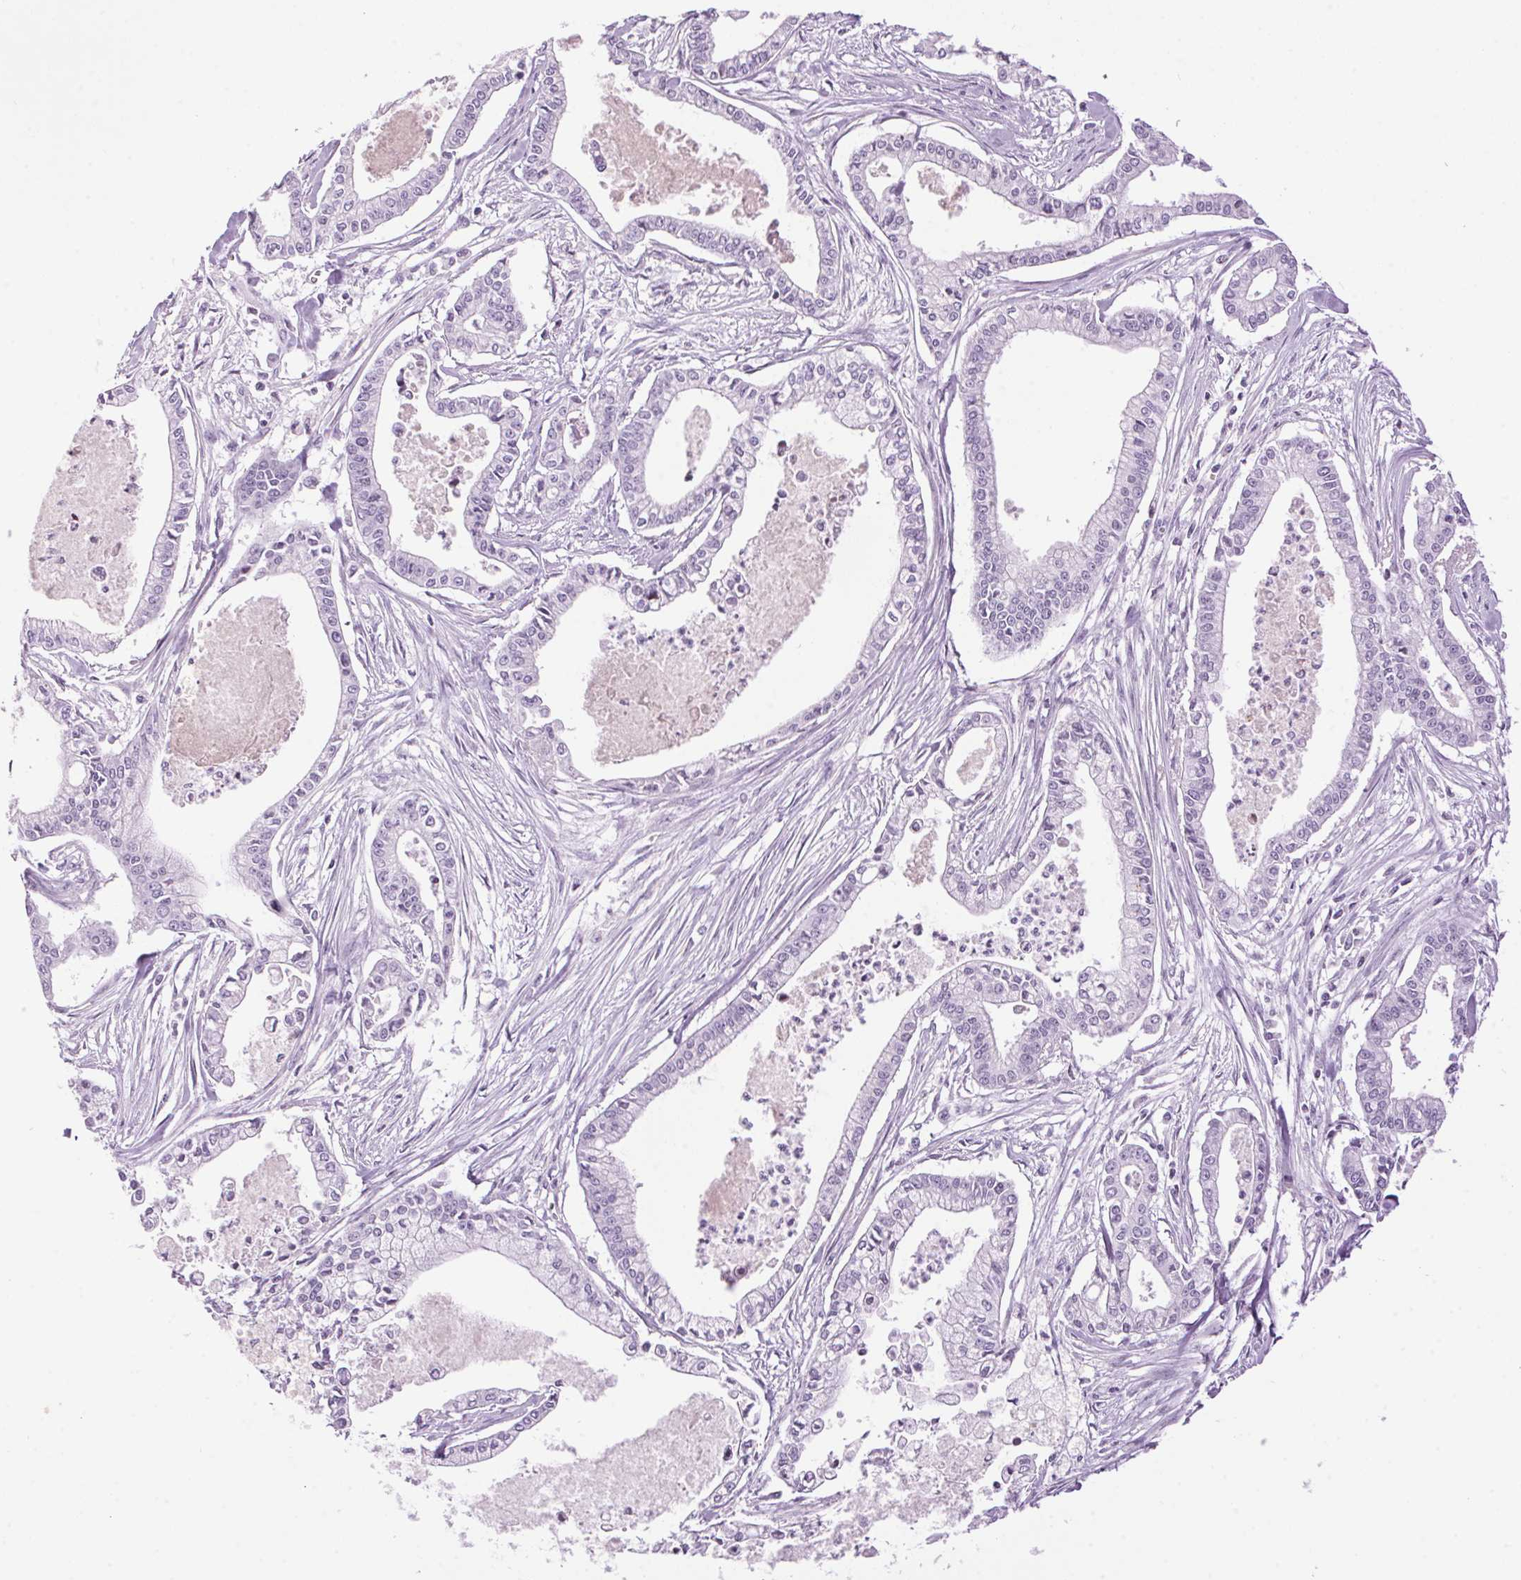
{"staining": {"intensity": "negative", "quantity": "none", "location": "none"}, "tissue": "pancreatic cancer", "cell_type": "Tumor cells", "image_type": "cancer", "snomed": [{"axis": "morphology", "description": "Adenocarcinoma, NOS"}, {"axis": "topography", "description": "Pancreas"}], "caption": "Immunohistochemical staining of pancreatic cancer (adenocarcinoma) shows no significant staining in tumor cells.", "gene": "TMEM88B", "patient": {"sex": "female", "age": 65}}